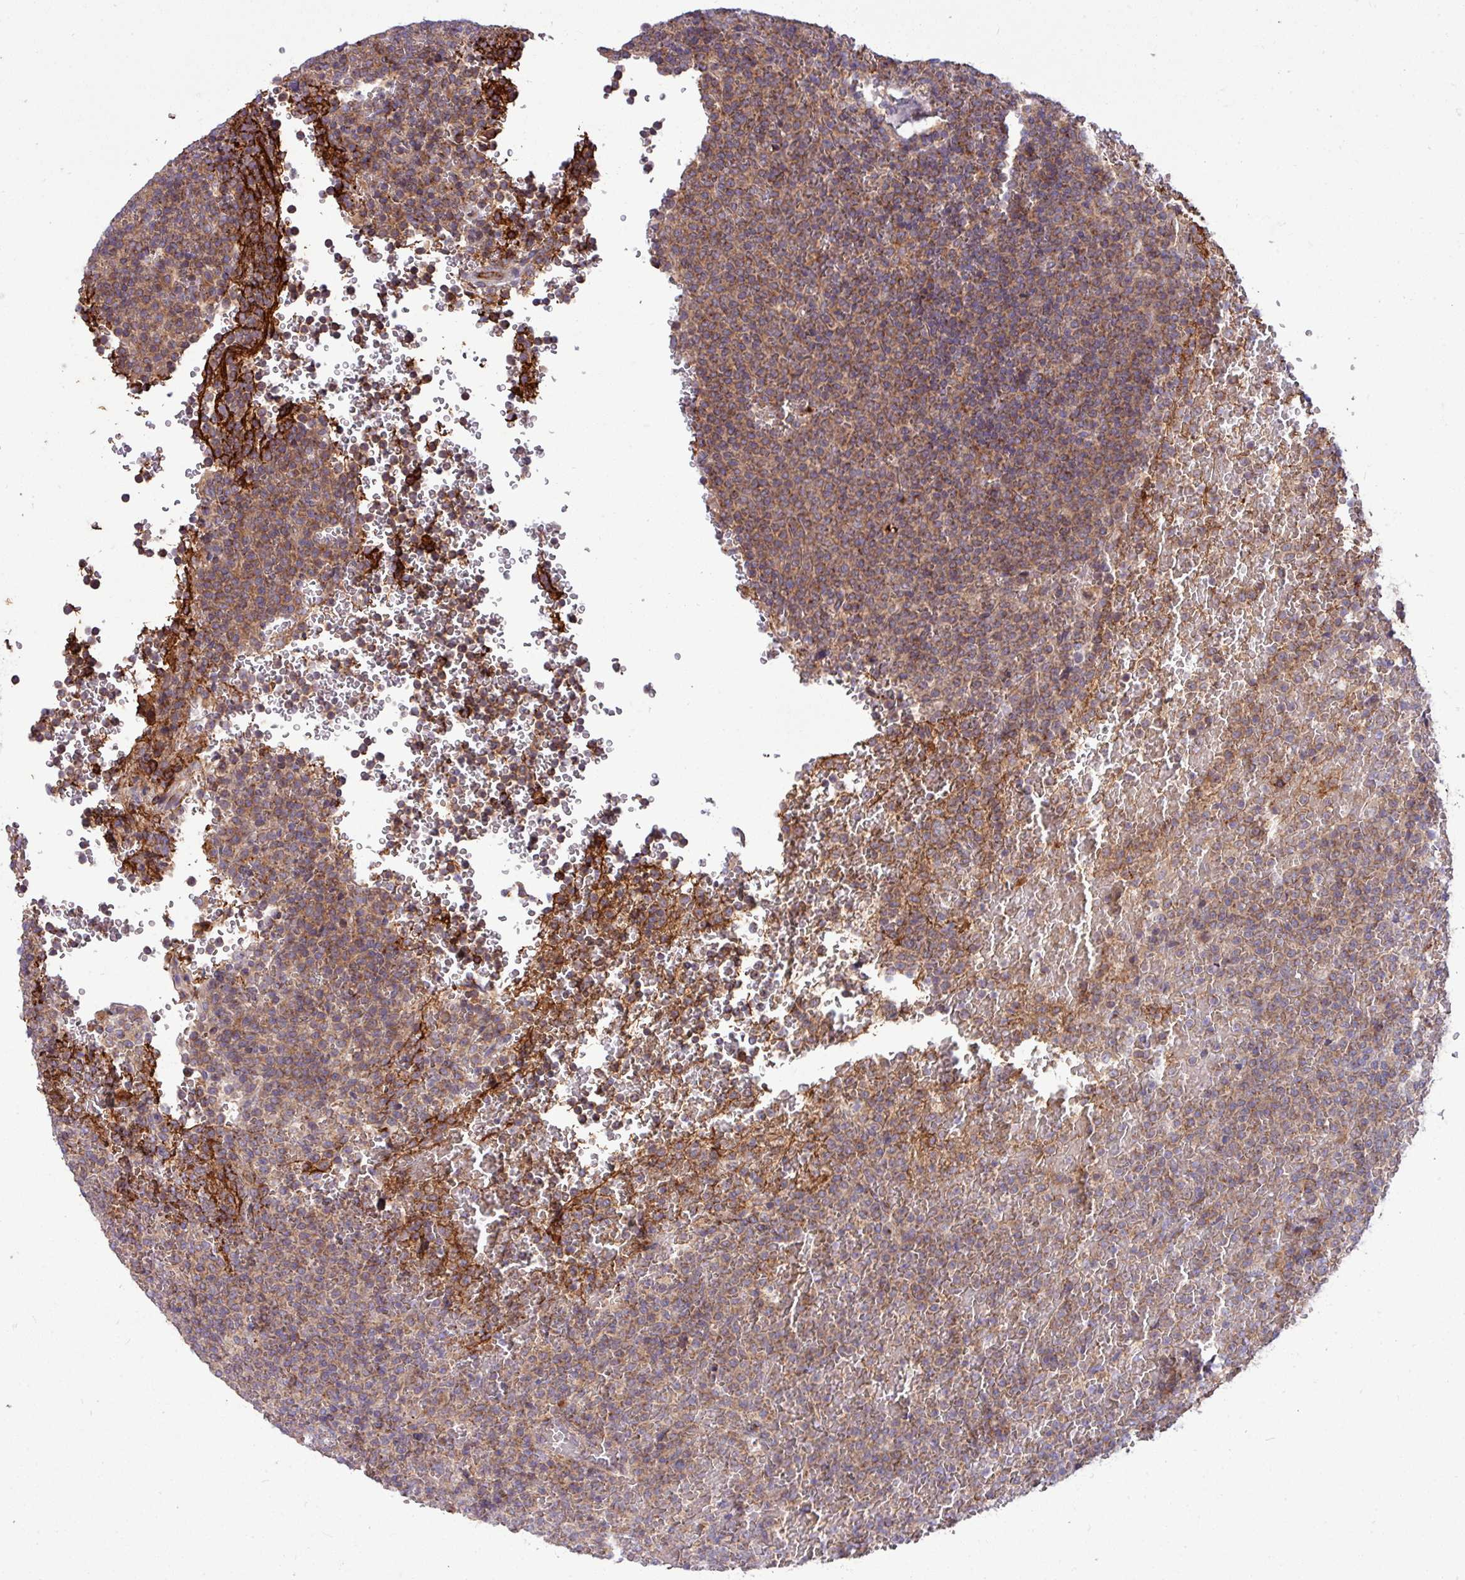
{"staining": {"intensity": "moderate", "quantity": ">75%", "location": "cytoplasmic/membranous"}, "tissue": "lymphoma", "cell_type": "Tumor cells", "image_type": "cancer", "snomed": [{"axis": "morphology", "description": "Malignant lymphoma, non-Hodgkin's type, Low grade"}, {"axis": "topography", "description": "Spleen"}], "caption": "Protein positivity by IHC reveals moderate cytoplasmic/membranous positivity in approximately >75% of tumor cells in low-grade malignant lymphoma, non-Hodgkin's type. Ihc stains the protein of interest in brown and the nuclei are stained blue.", "gene": "LSM12", "patient": {"sex": "male", "age": 60}}